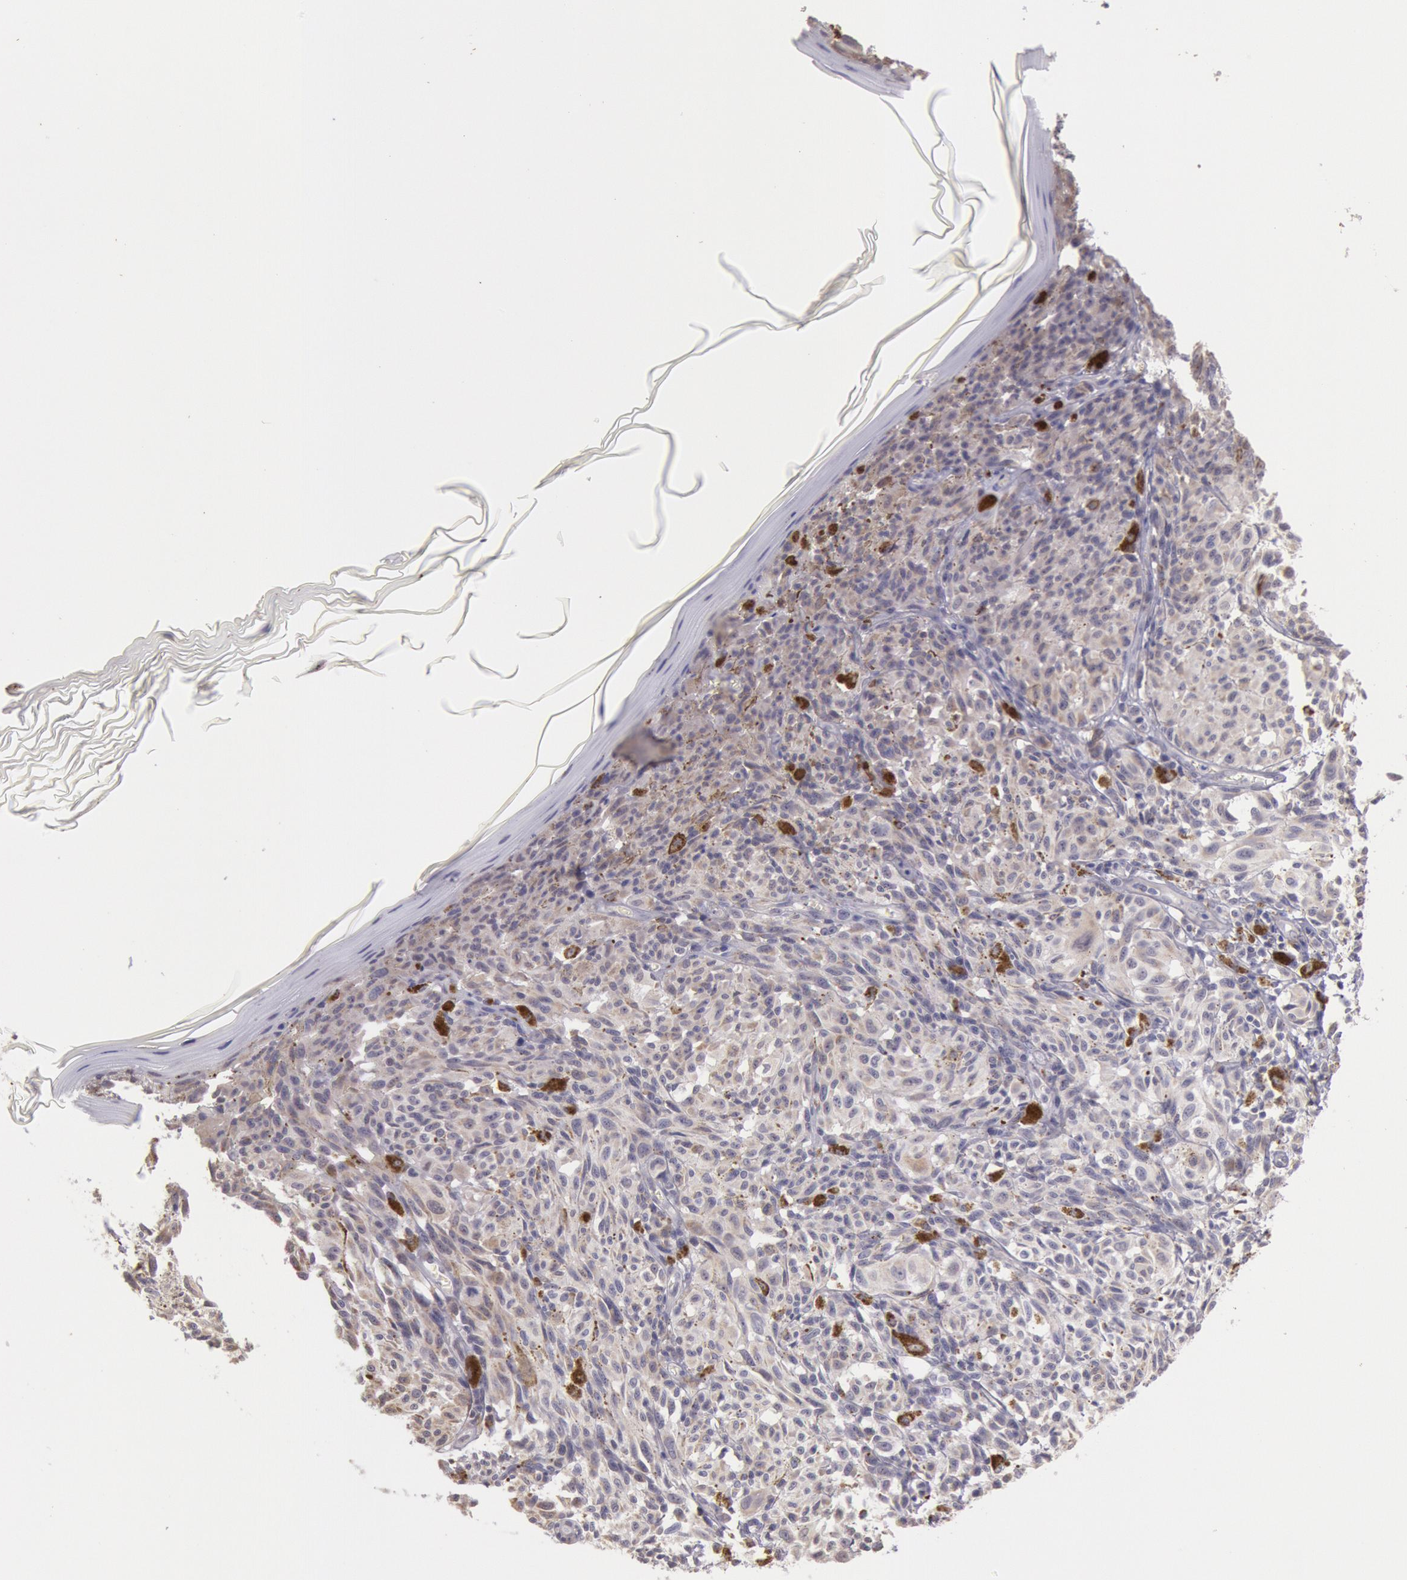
{"staining": {"intensity": "strong", "quantity": ">75%", "location": "cytoplasmic/membranous"}, "tissue": "melanoma", "cell_type": "Tumor cells", "image_type": "cancer", "snomed": [{"axis": "morphology", "description": "Malignant melanoma, NOS"}, {"axis": "topography", "description": "Skin"}], "caption": "A photomicrograph of human melanoma stained for a protein shows strong cytoplasmic/membranous brown staining in tumor cells. The protein of interest is stained brown, and the nuclei are stained in blue (DAB IHC with brightfield microscopy, high magnification).", "gene": "FRMD6", "patient": {"sex": "female", "age": 72}}